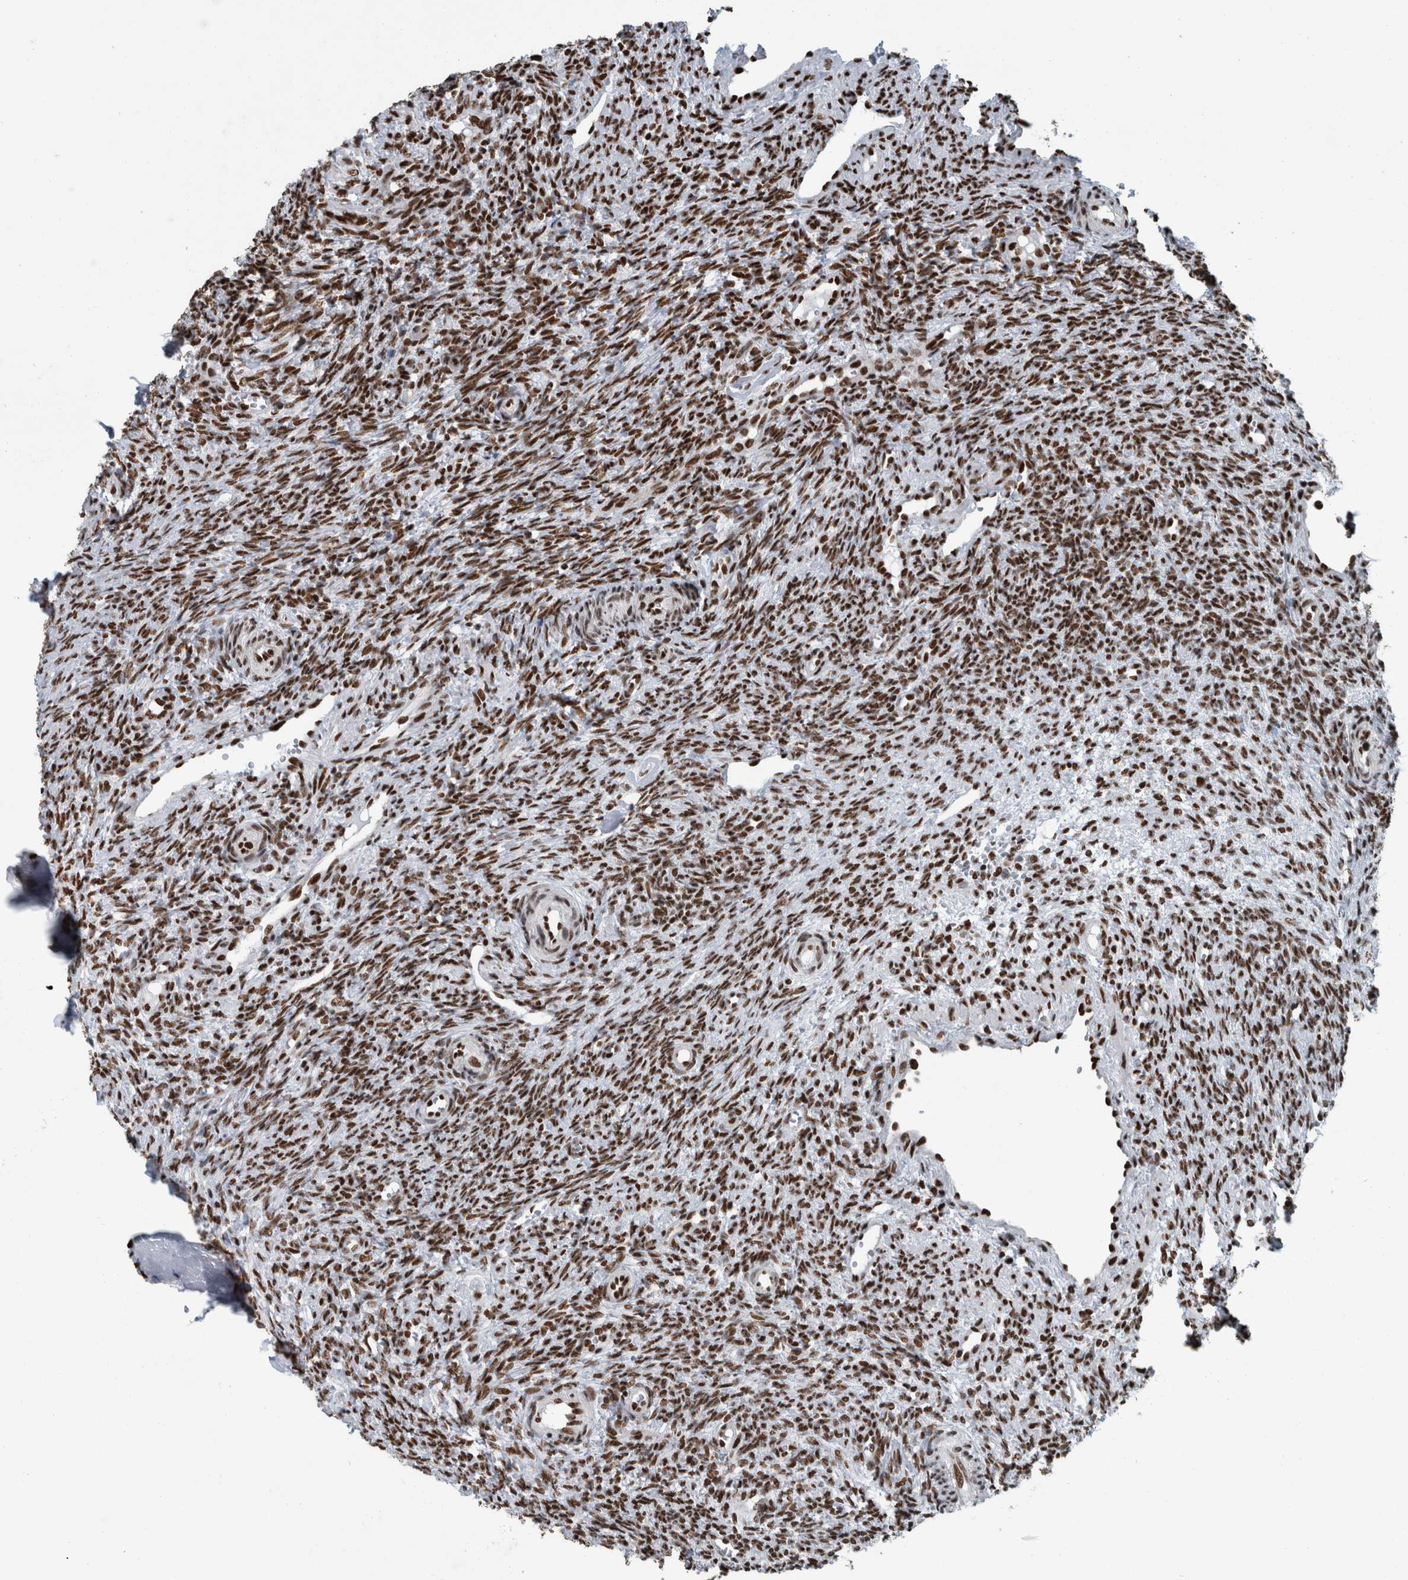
{"staining": {"intensity": "strong", "quantity": ">75%", "location": "nuclear"}, "tissue": "ovary", "cell_type": "Follicle cells", "image_type": "normal", "snomed": [{"axis": "morphology", "description": "Normal tissue, NOS"}, {"axis": "topography", "description": "Ovary"}], "caption": "A brown stain shows strong nuclear expression of a protein in follicle cells of normal ovary. The staining was performed using DAB to visualize the protein expression in brown, while the nuclei were stained in blue with hematoxylin (Magnification: 20x).", "gene": "DNMT3A", "patient": {"sex": "female", "age": 41}}